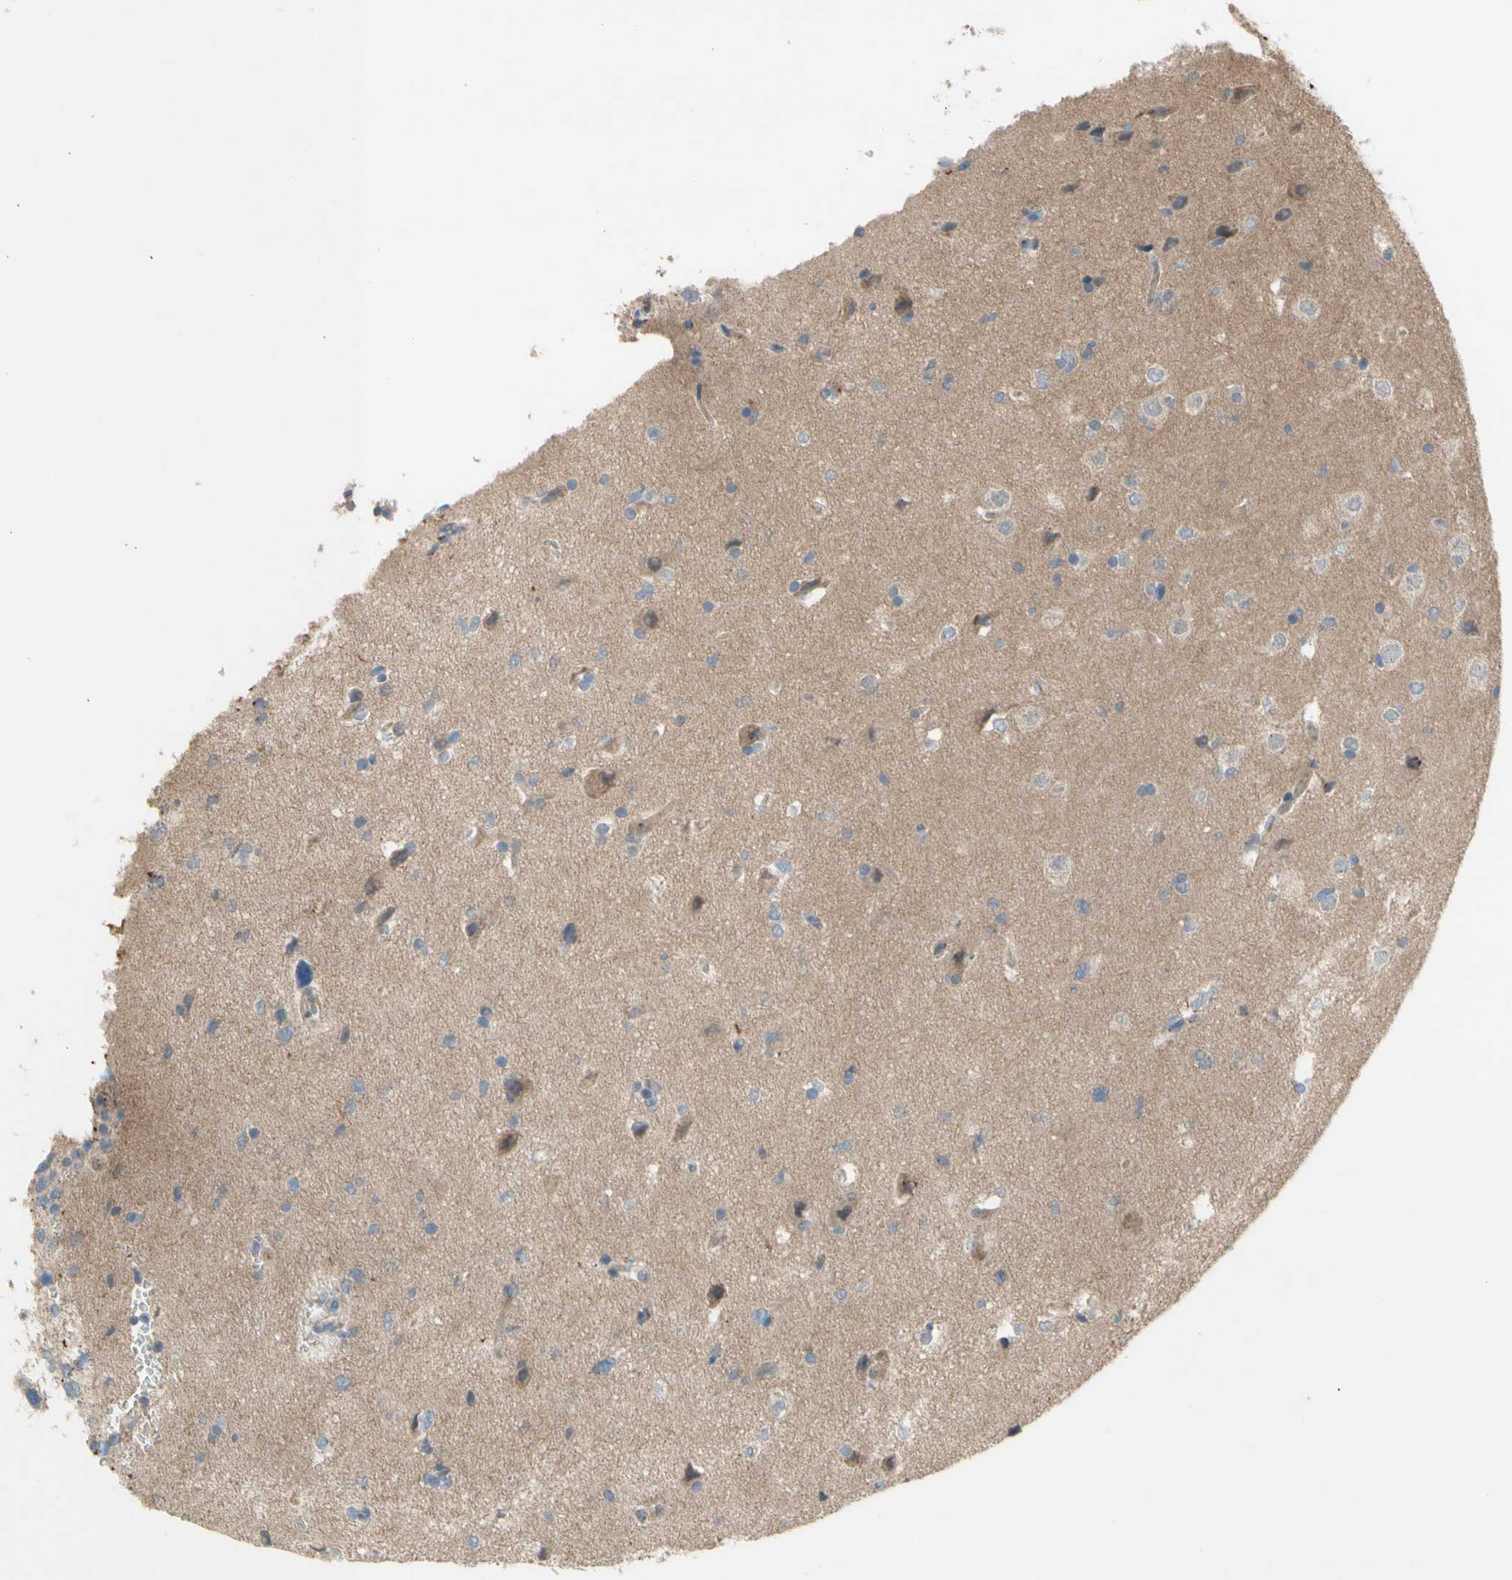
{"staining": {"intensity": "weak", "quantity": "<25%", "location": "cytoplasmic/membranous"}, "tissue": "glioma", "cell_type": "Tumor cells", "image_type": "cancer", "snomed": [{"axis": "morphology", "description": "Glioma, malignant, Low grade"}, {"axis": "topography", "description": "Brain"}], "caption": "DAB immunohistochemical staining of human low-grade glioma (malignant) shows no significant positivity in tumor cells.", "gene": "GALNT5", "patient": {"sex": "female", "age": 37}}